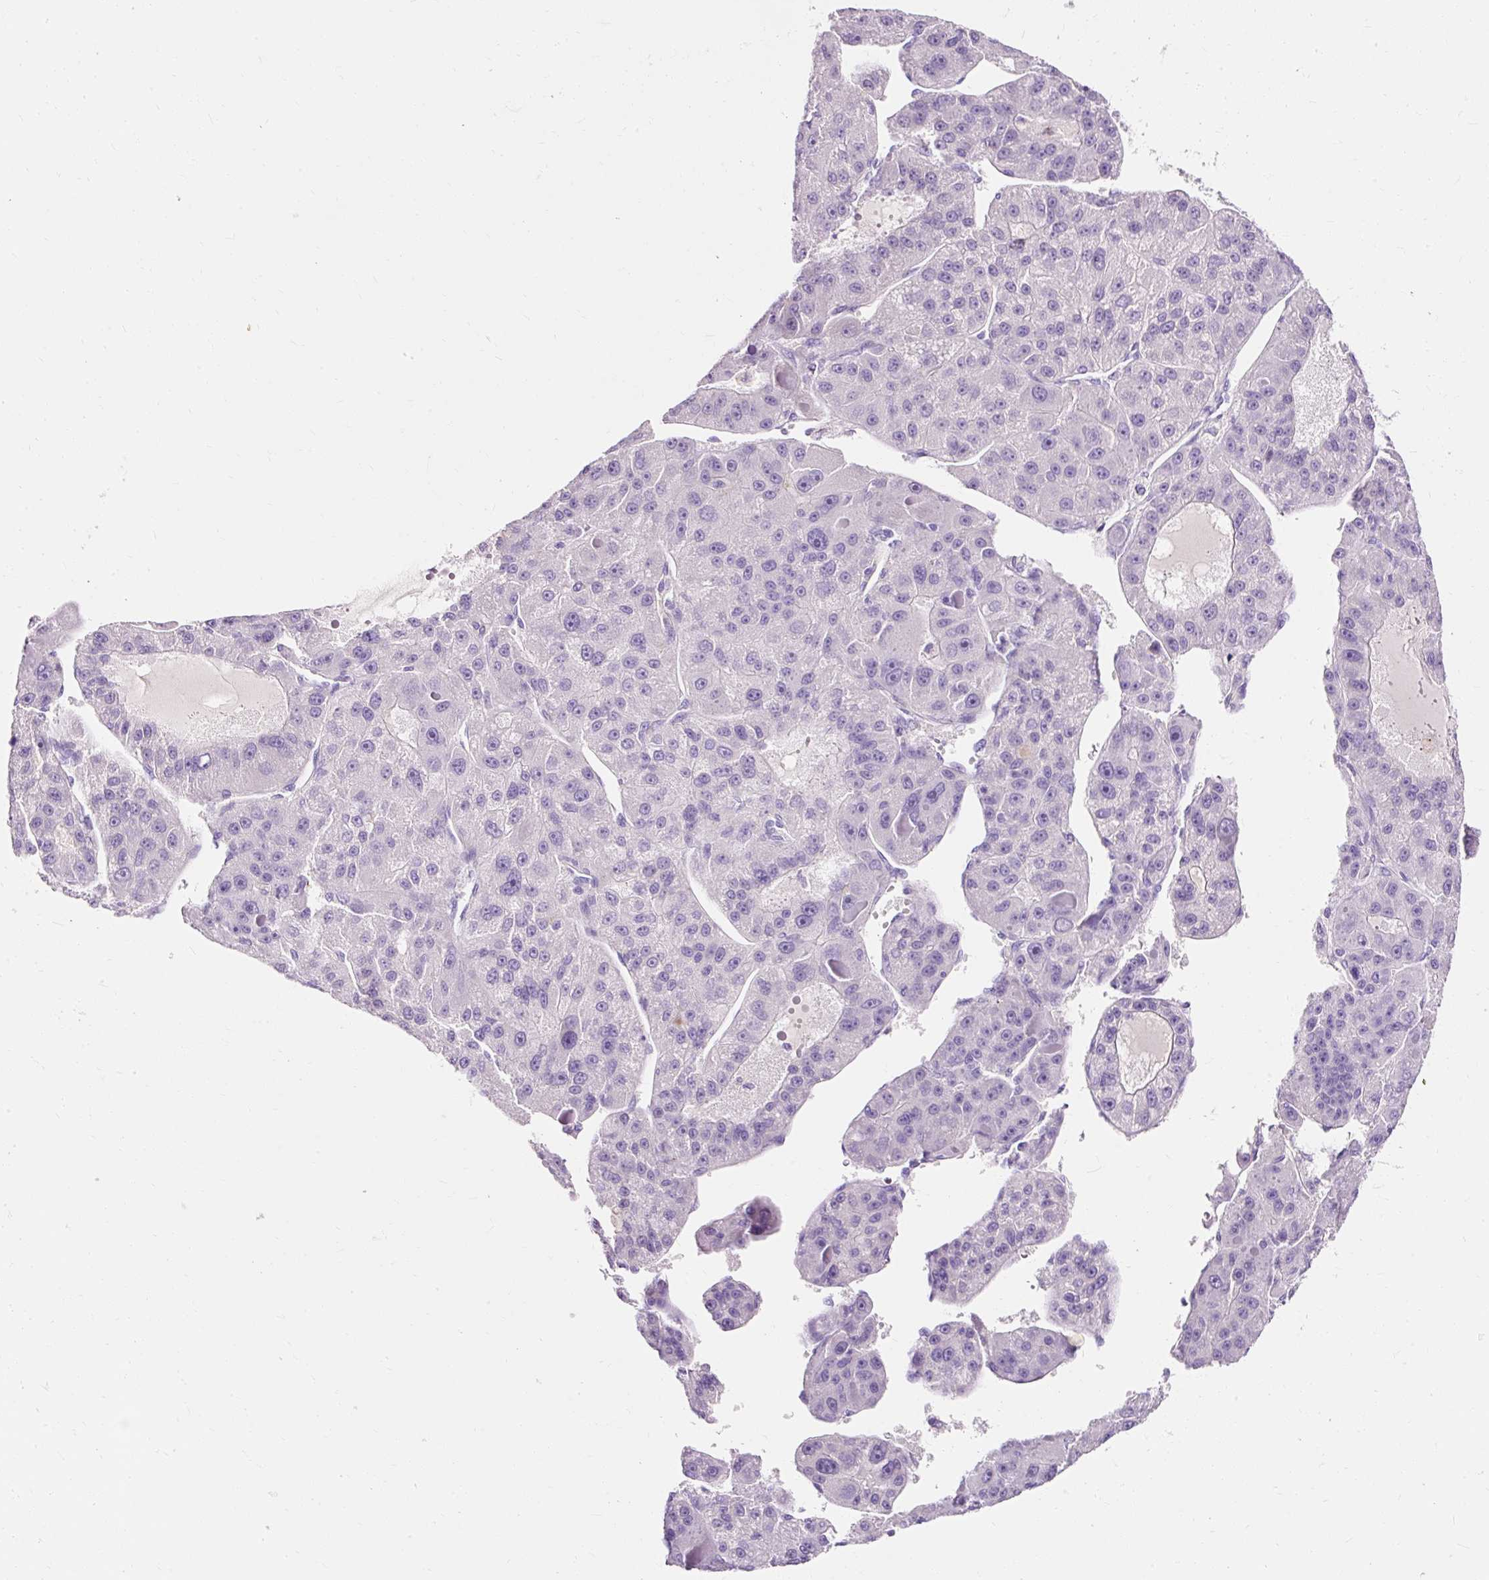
{"staining": {"intensity": "negative", "quantity": "none", "location": "none"}, "tissue": "liver cancer", "cell_type": "Tumor cells", "image_type": "cancer", "snomed": [{"axis": "morphology", "description": "Carcinoma, Hepatocellular, NOS"}, {"axis": "topography", "description": "Liver"}], "caption": "Histopathology image shows no protein expression in tumor cells of hepatocellular carcinoma (liver) tissue.", "gene": "CLDN25", "patient": {"sex": "male", "age": 76}}